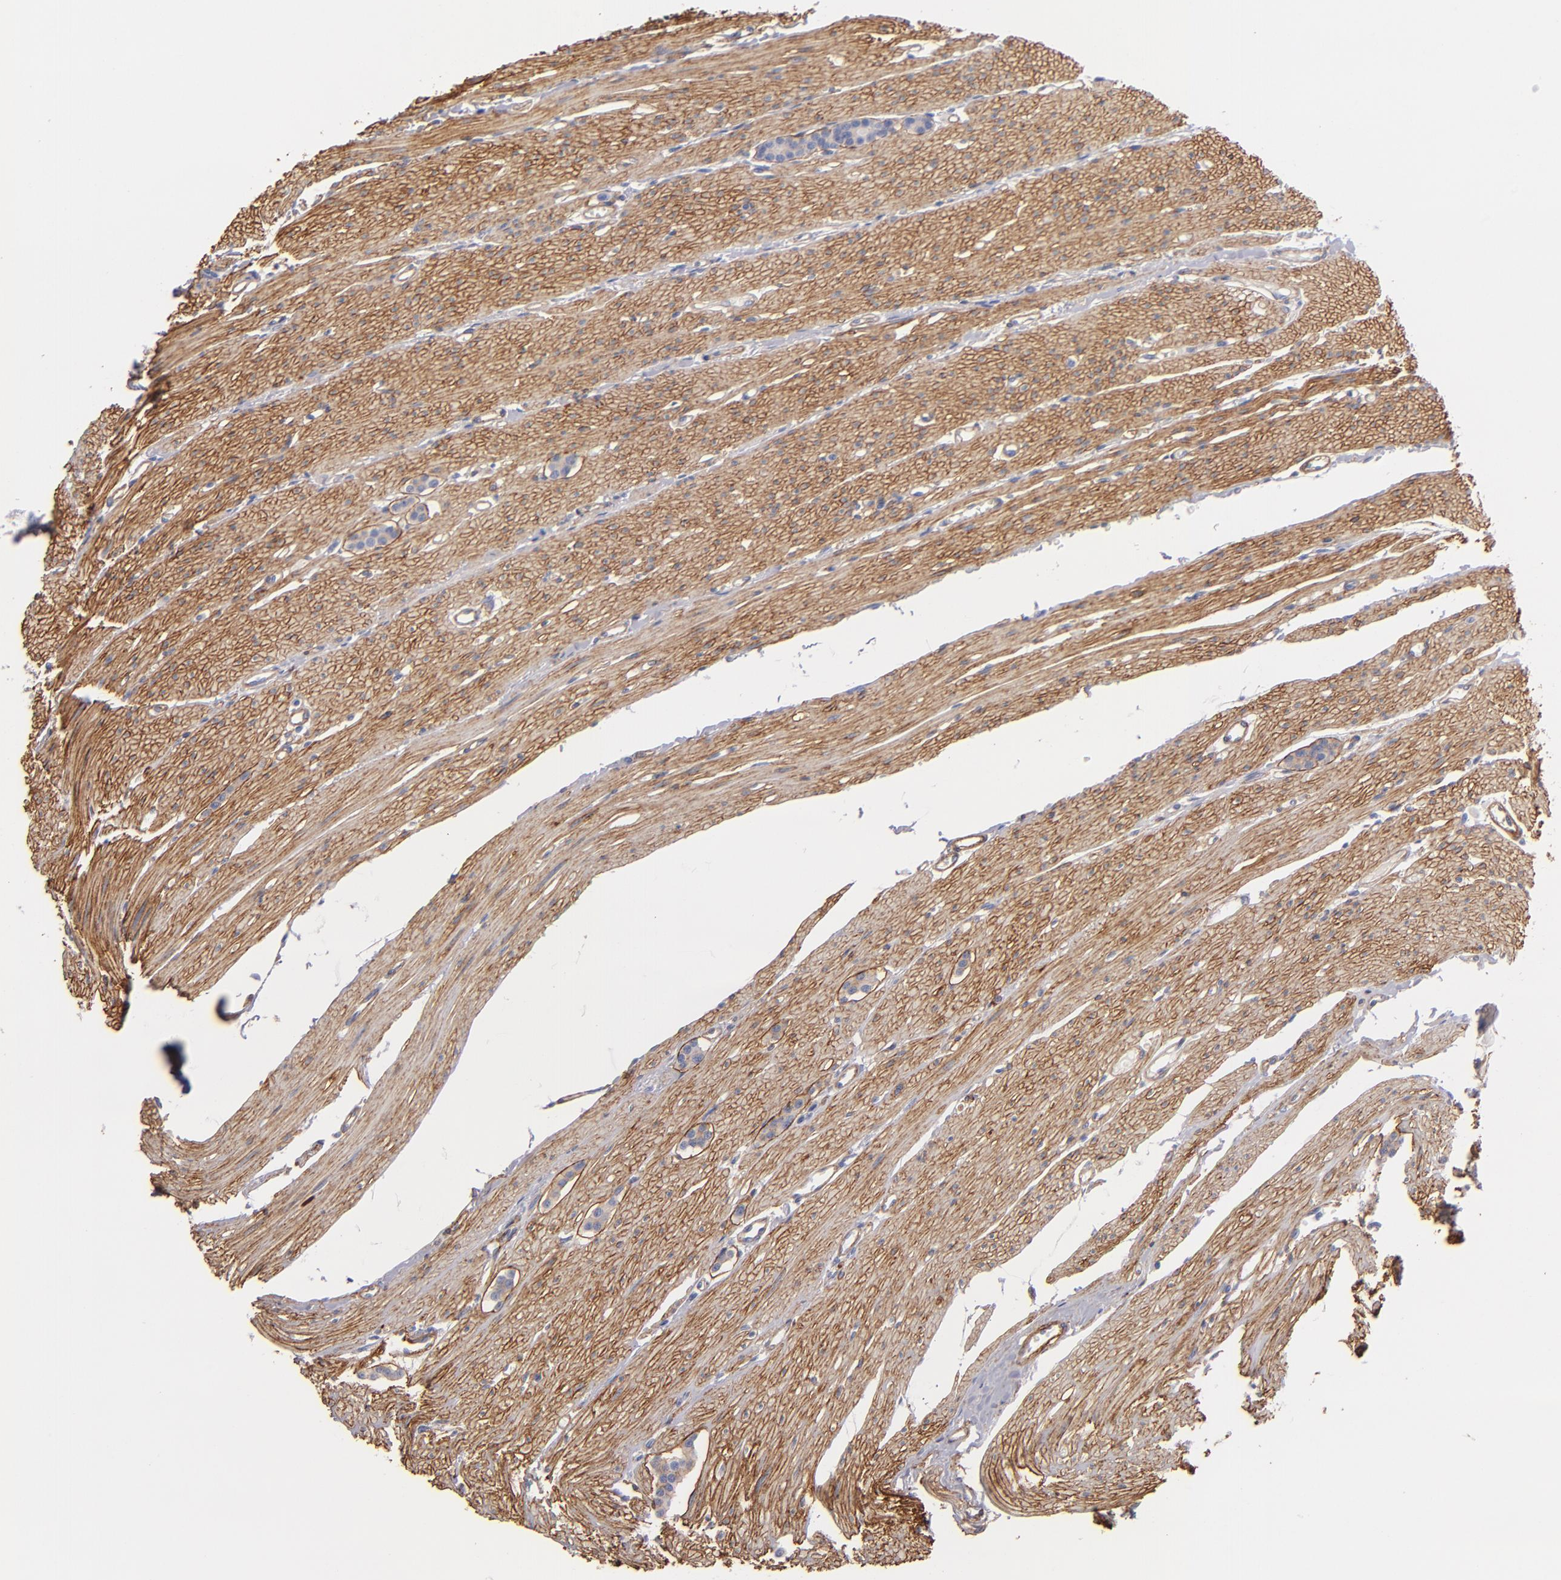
{"staining": {"intensity": "weak", "quantity": ">75%", "location": "cytoplasmic/membranous"}, "tissue": "carcinoid", "cell_type": "Tumor cells", "image_type": "cancer", "snomed": [{"axis": "morphology", "description": "Carcinoid, malignant, NOS"}, {"axis": "topography", "description": "Small intestine"}], "caption": "Immunohistochemical staining of human carcinoid displays low levels of weak cytoplasmic/membranous protein staining in about >75% of tumor cells.", "gene": "LAMC1", "patient": {"sex": "male", "age": 60}}